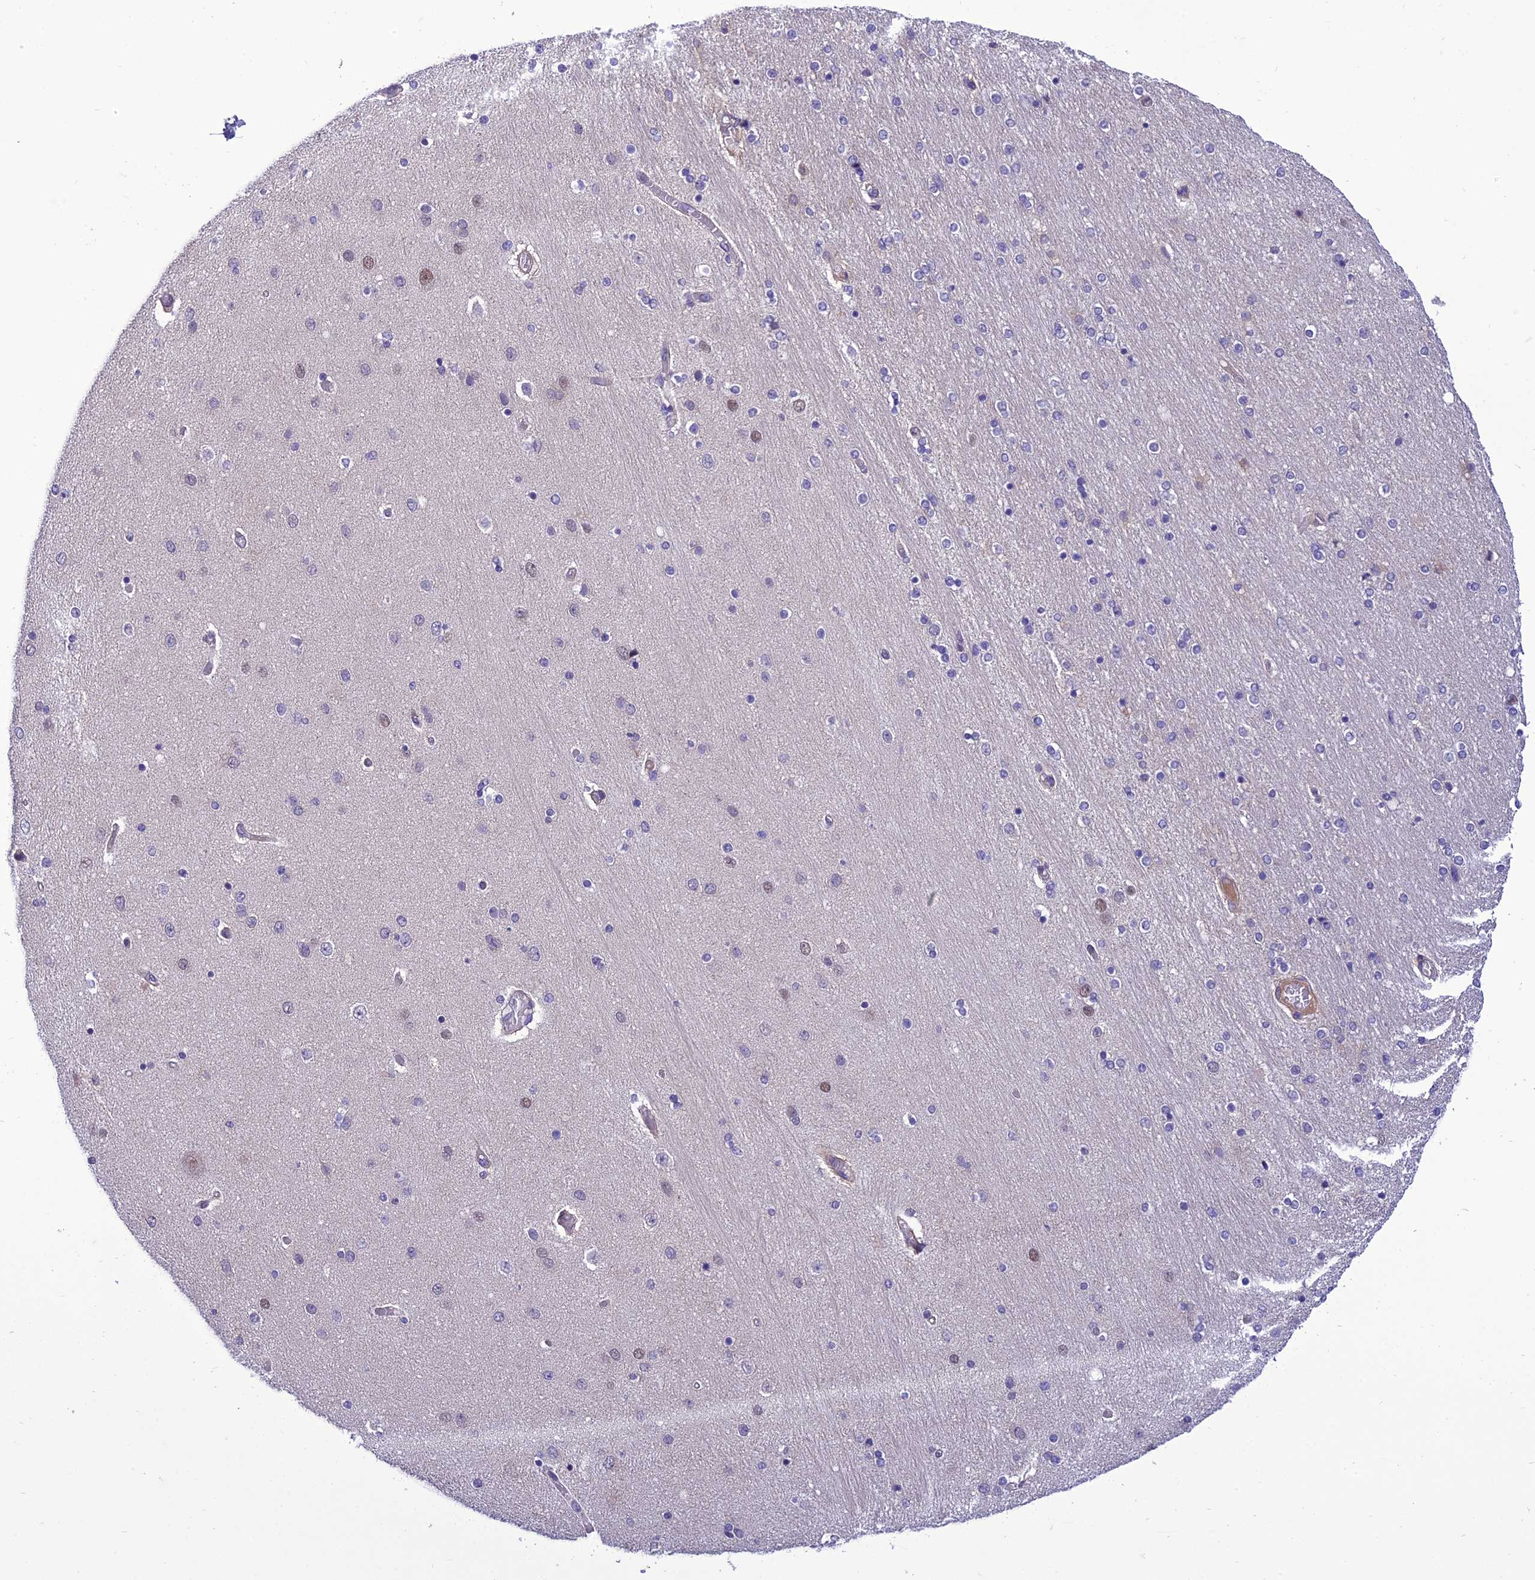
{"staining": {"intensity": "negative", "quantity": "none", "location": "none"}, "tissue": "hippocampus", "cell_type": "Glial cells", "image_type": "normal", "snomed": [{"axis": "morphology", "description": "Normal tissue, NOS"}, {"axis": "topography", "description": "Hippocampus"}], "caption": "Immunohistochemical staining of benign human hippocampus displays no significant positivity in glial cells. Nuclei are stained in blue.", "gene": "GAB4", "patient": {"sex": "female", "age": 54}}